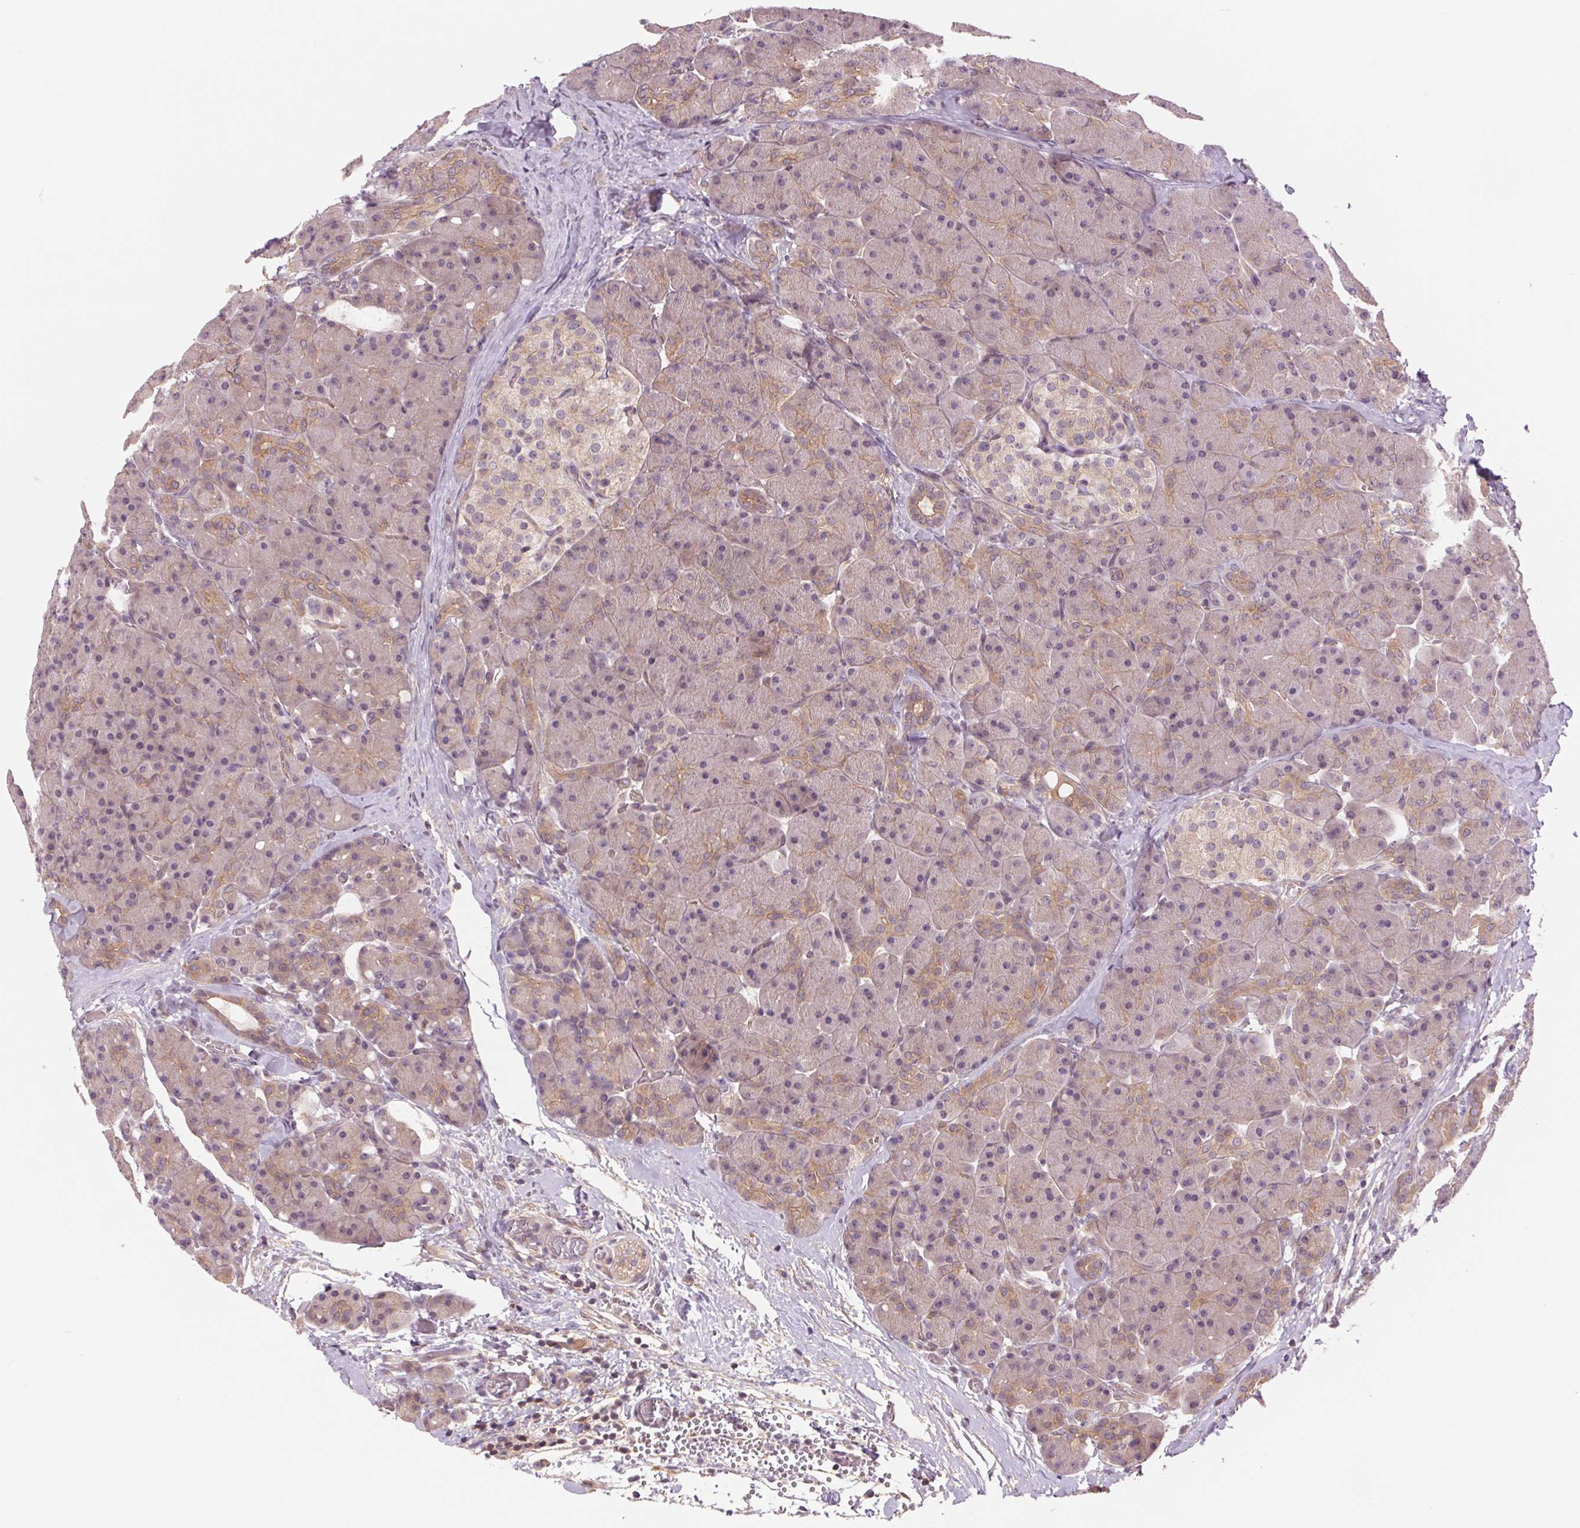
{"staining": {"intensity": "moderate", "quantity": "<25%", "location": "cytoplasmic/membranous"}, "tissue": "pancreas", "cell_type": "Exocrine glandular cells", "image_type": "normal", "snomed": [{"axis": "morphology", "description": "Normal tissue, NOS"}, {"axis": "topography", "description": "Pancreas"}], "caption": "Pancreas was stained to show a protein in brown. There is low levels of moderate cytoplasmic/membranous positivity in about <25% of exocrine glandular cells. The staining was performed using DAB to visualize the protein expression in brown, while the nuclei were stained in blue with hematoxylin (Magnification: 20x).", "gene": "SH3RF2", "patient": {"sex": "male", "age": 55}}